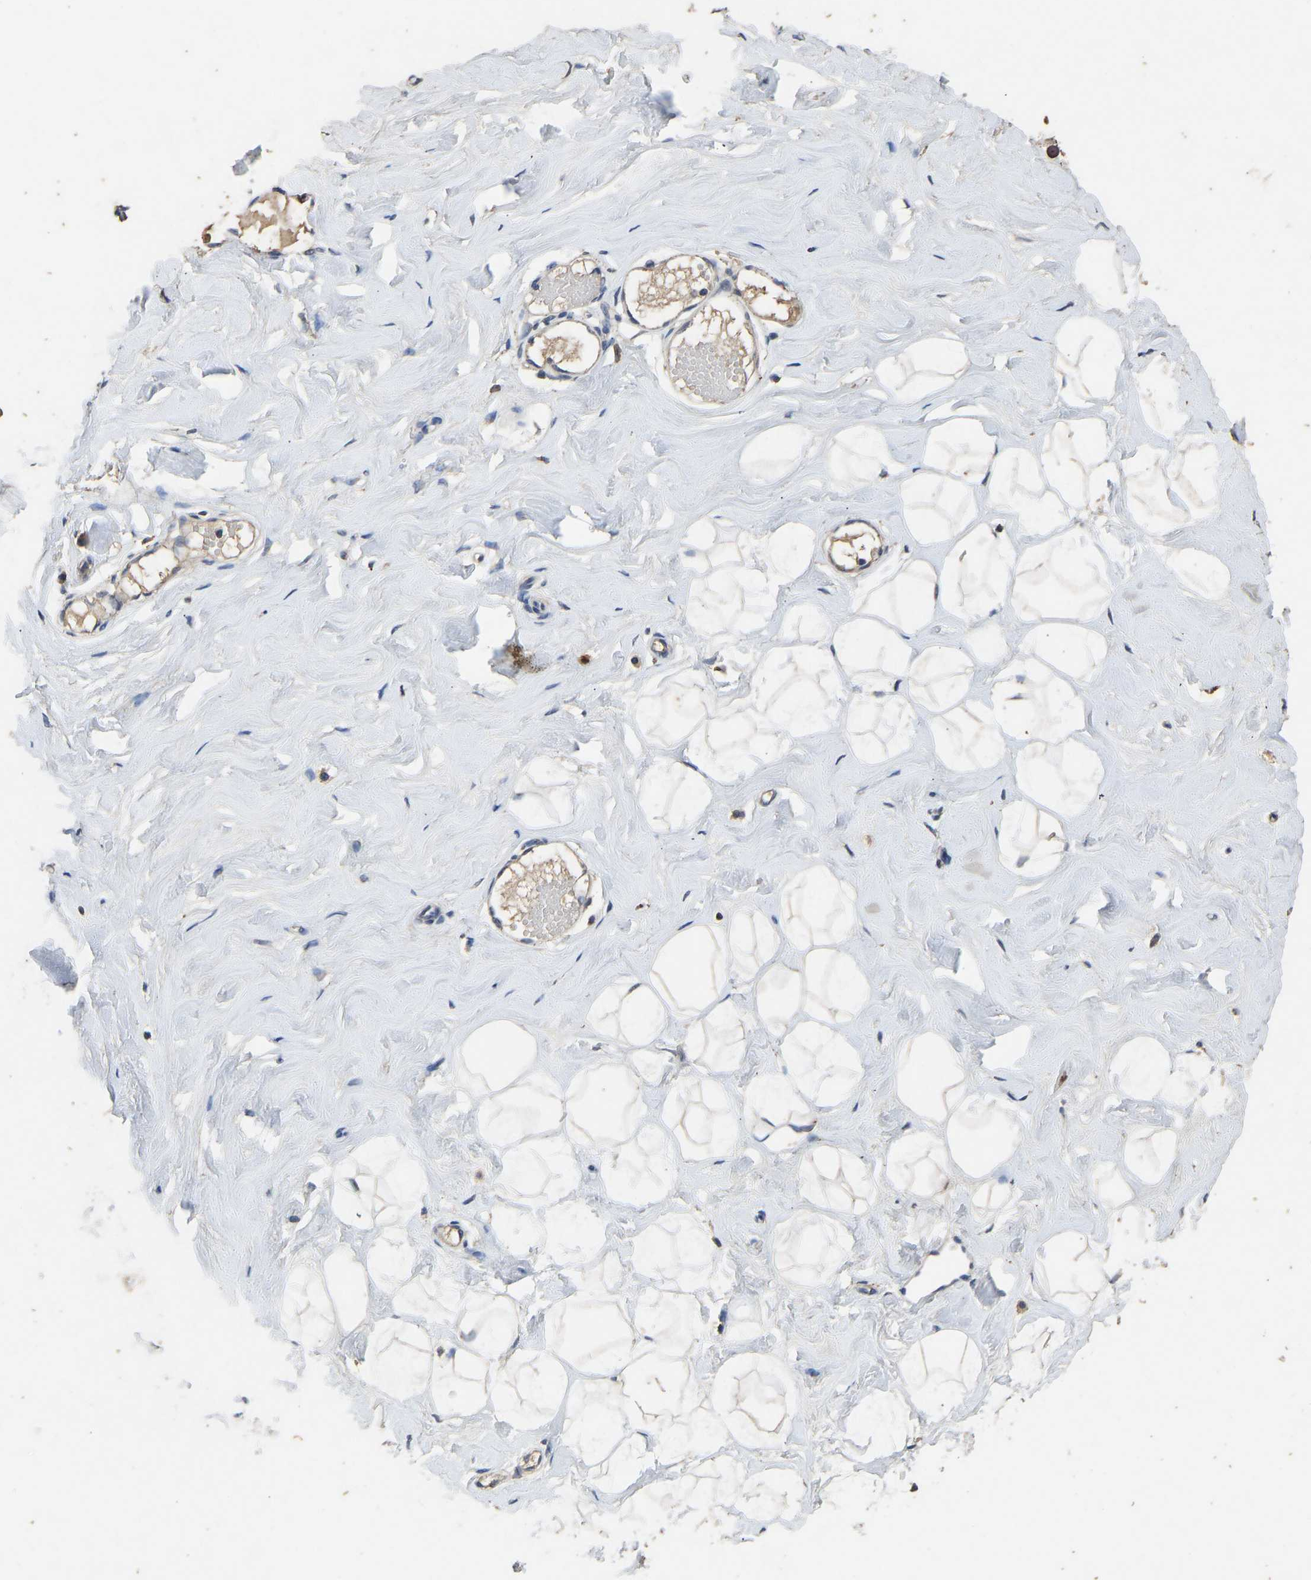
{"staining": {"intensity": "negative", "quantity": "none", "location": "none"}, "tissue": "breast", "cell_type": "Adipocytes", "image_type": "normal", "snomed": [{"axis": "morphology", "description": "Normal tissue, NOS"}, {"axis": "topography", "description": "Breast"}], "caption": "IHC histopathology image of unremarkable breast: breast stained with DAB (3,3'-diaminobenzidine) displays no significant protein expression in adipocytes. (Brightfield microscopy of DAB immunohistochemistry at high magnification).", "gene": "CIDEC", "patient": {"sex": "female", "age": 23}}